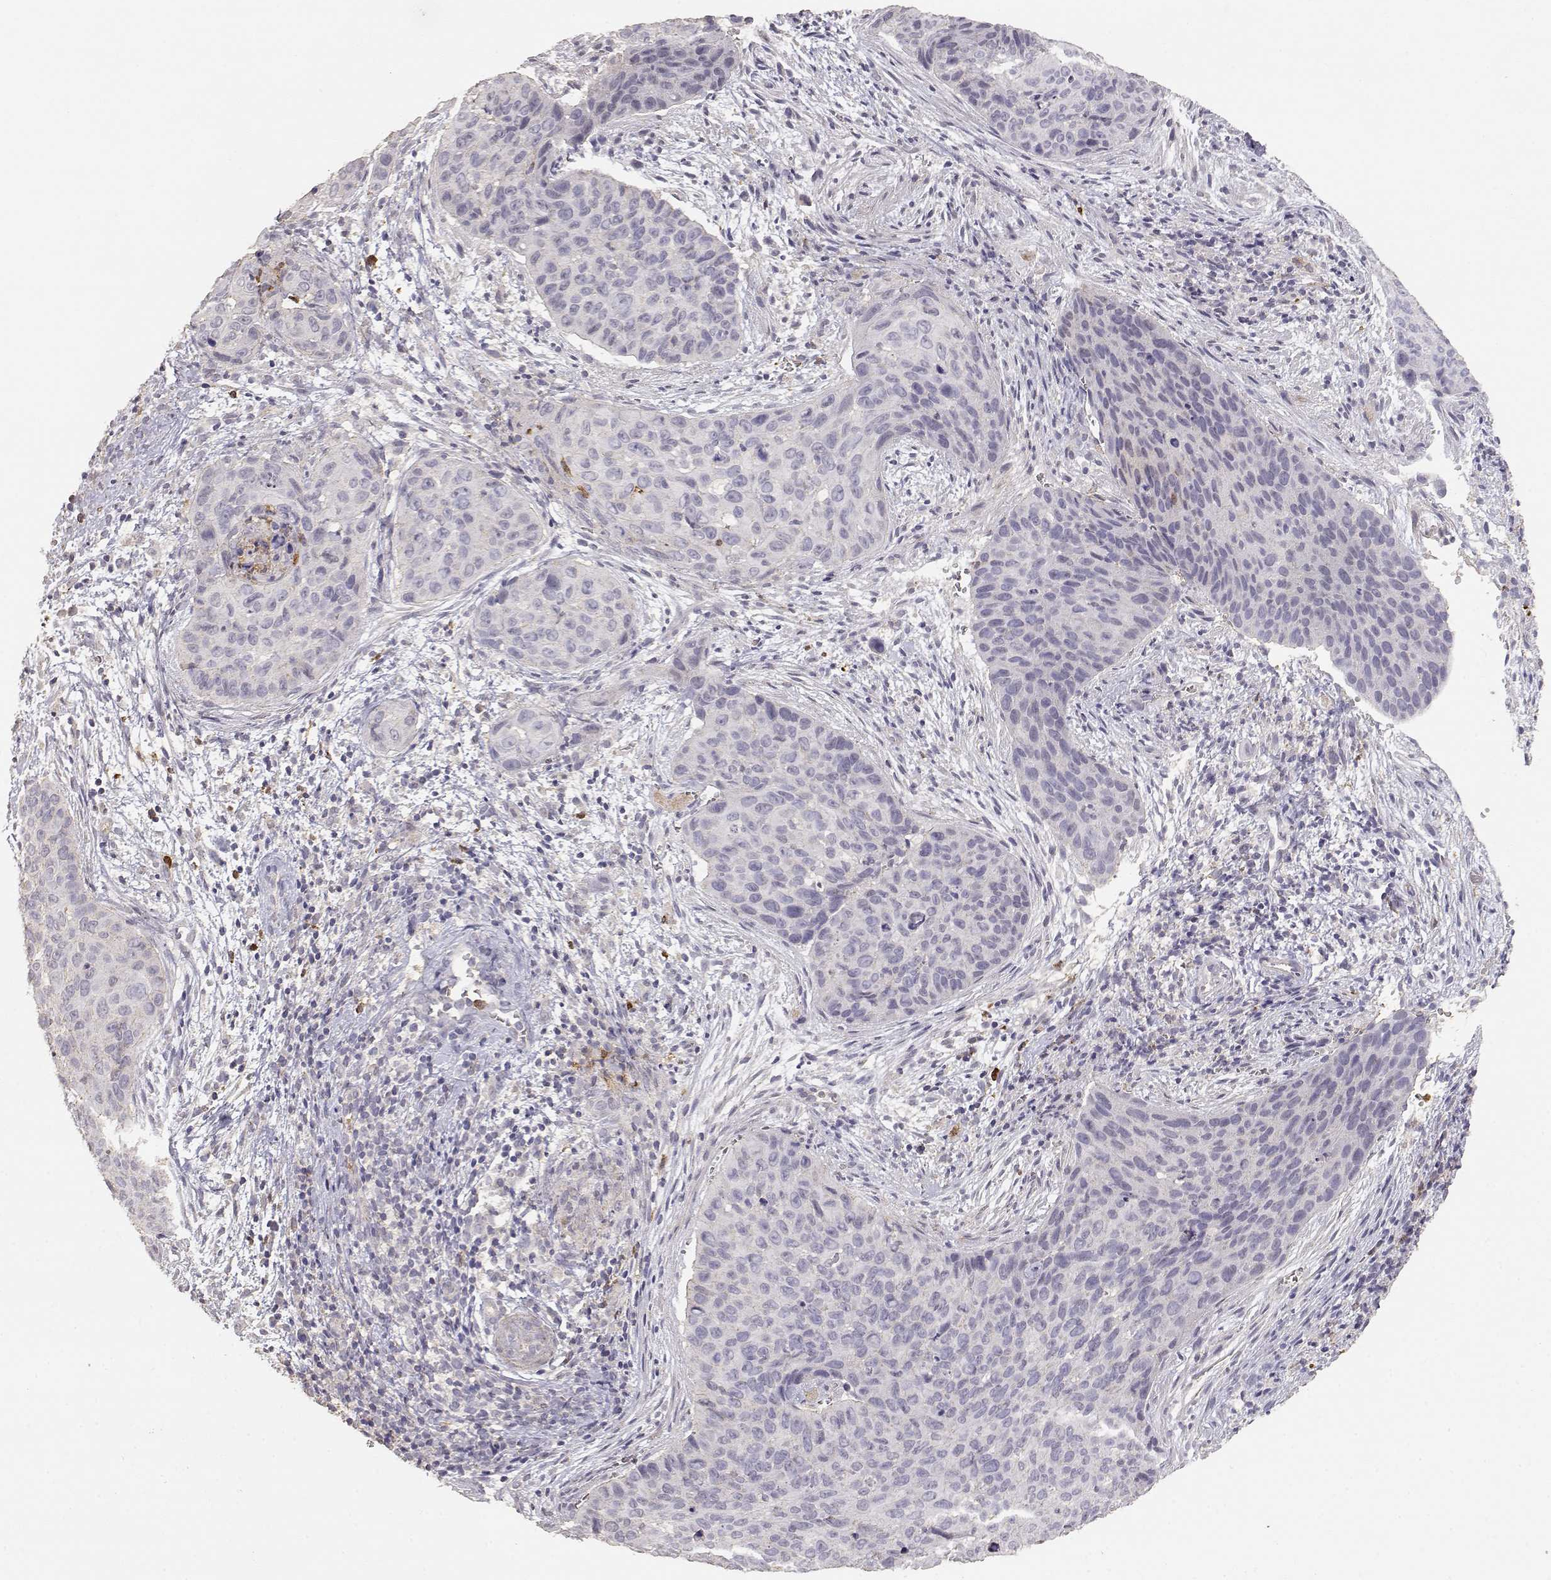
{"staining": {"intensity": "negative", "quantity": "none", "location": "none"}, "tissue": "cervical cancer", "cell_type": "Tumor cells", "image_type": "cancer", "snomed": [{"axis": "morphology", "description": "Squamous cell carcinoma, NOS"}, {"axis": "topography", "description": "Cervix"}], "caption": "There is no significant positivity in tumor cells of squamous cell carcinoma (cervical).", "gene": "TNFRSF10C", "patient": {"sex": "female", "age": 35}}